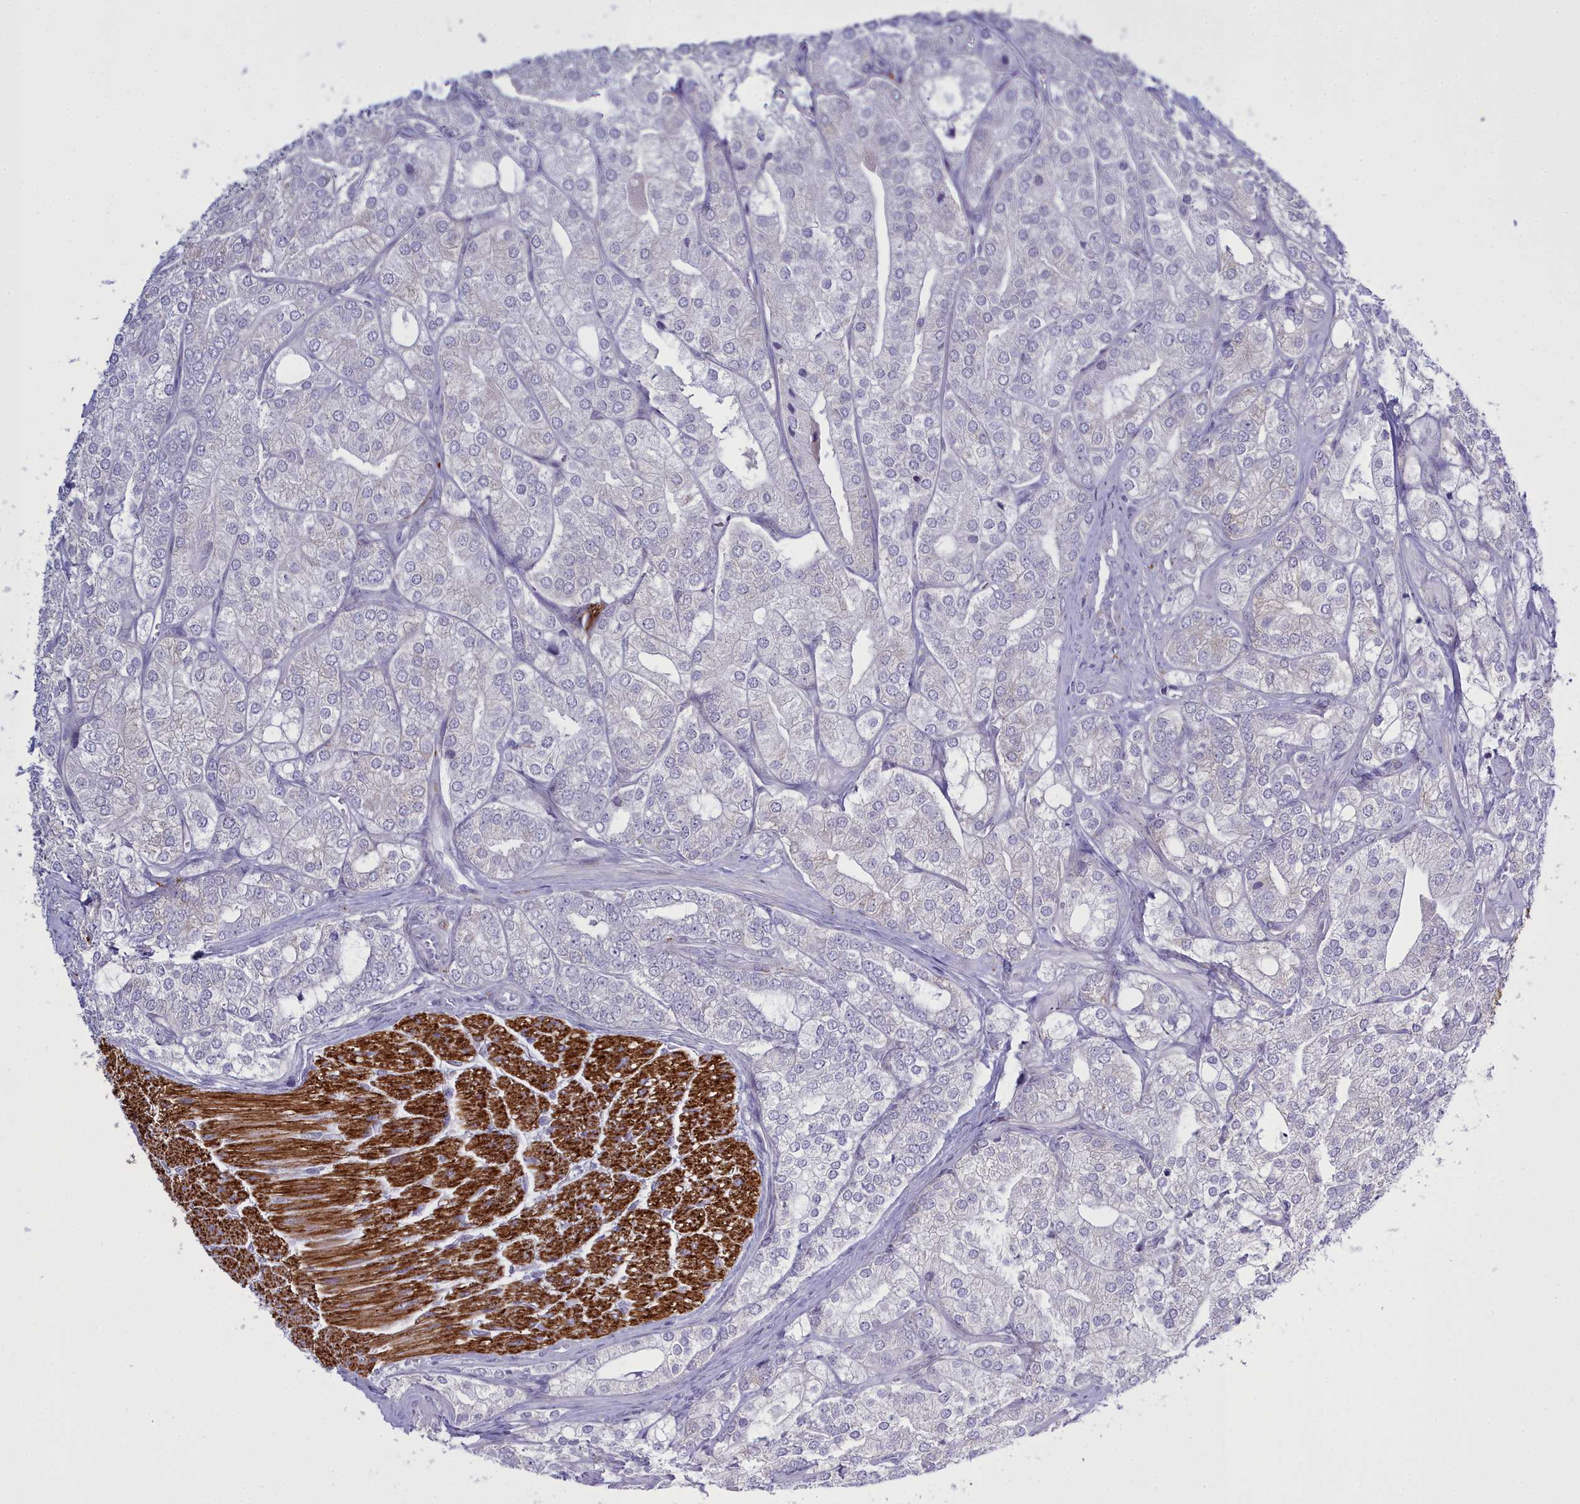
{"staining": {"intensity": "negative", "quantity": "none", "location": "none"}, "tissue": "prostate cancer", "cell_type": "Tumor cells", "image_type": "cancer", "snomed": [{"axis": "morphology", "description": "Adenocarcinoma, High grade"}, {"axis": "topography", "description": "Prostate"}], "caption": "Immunohistochemical staining of prostate cancer (adenocarcinoma (high-grade)) exhibits no significant staining in tumor cells.", "gene": "MAP6", "patient": {"sex": "male", "age": 50}}